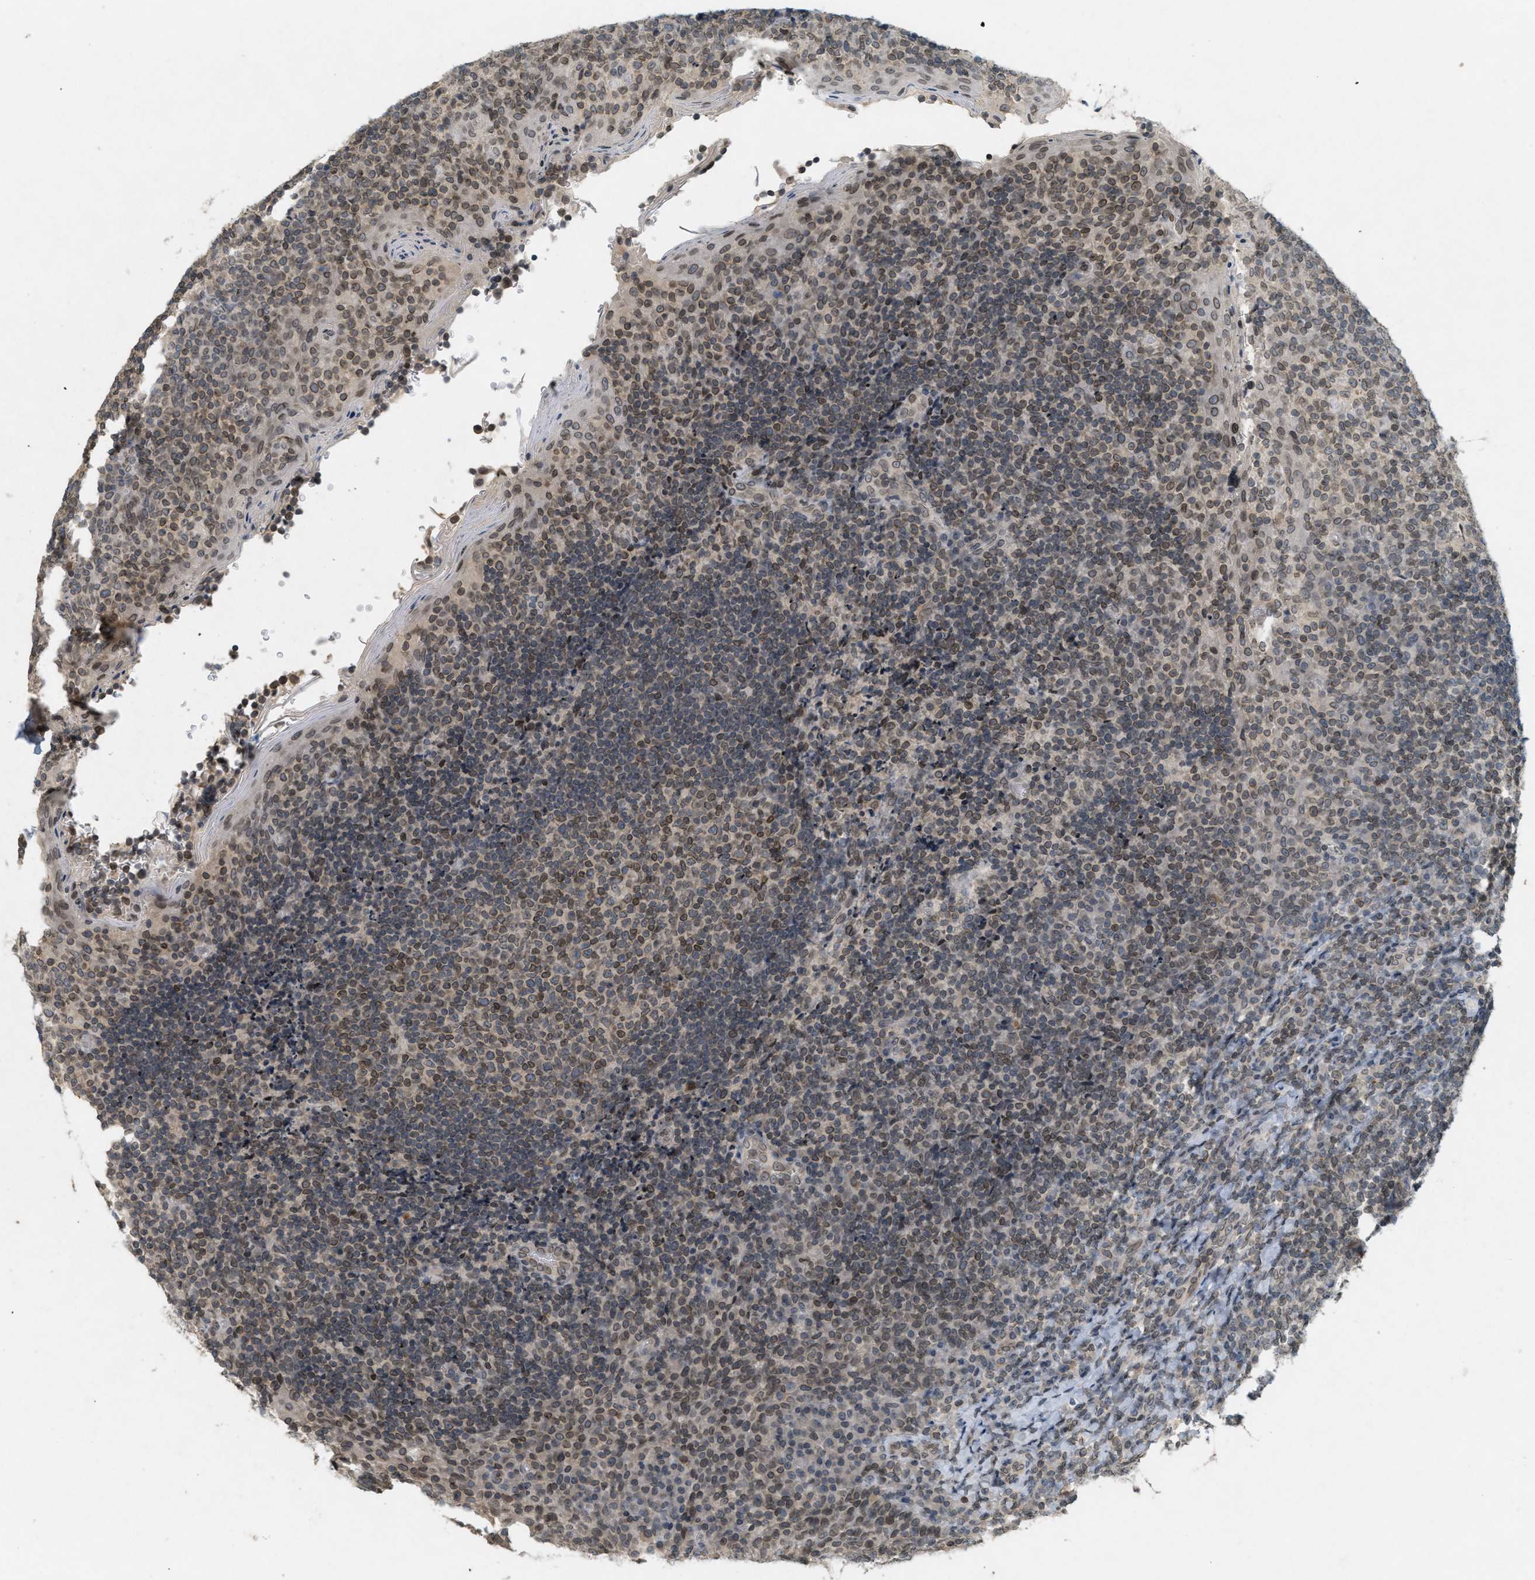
{"staining": {"intensity": "moderate", "quantity": ">75%", "location": "cytoplasmic/membranous,nuclear"}, "tissue": "tonsil", "cell_type": "Germinal center cells", "image_type": "normal", "snomed": [{"axis": "morphology", "description": "Normal tissue, NOS"}, {"axis": "topography", "description": "Tonsil"}], "caption": "Brown immunohistochemical staining in unremarkable tonsil demonstrates moderate cytoplasmic/membranous,nuclear staining in approximately >75% of germinal center cells.", "gene": "ABHD6", "patient": {"sex": "male", "age": 17}}